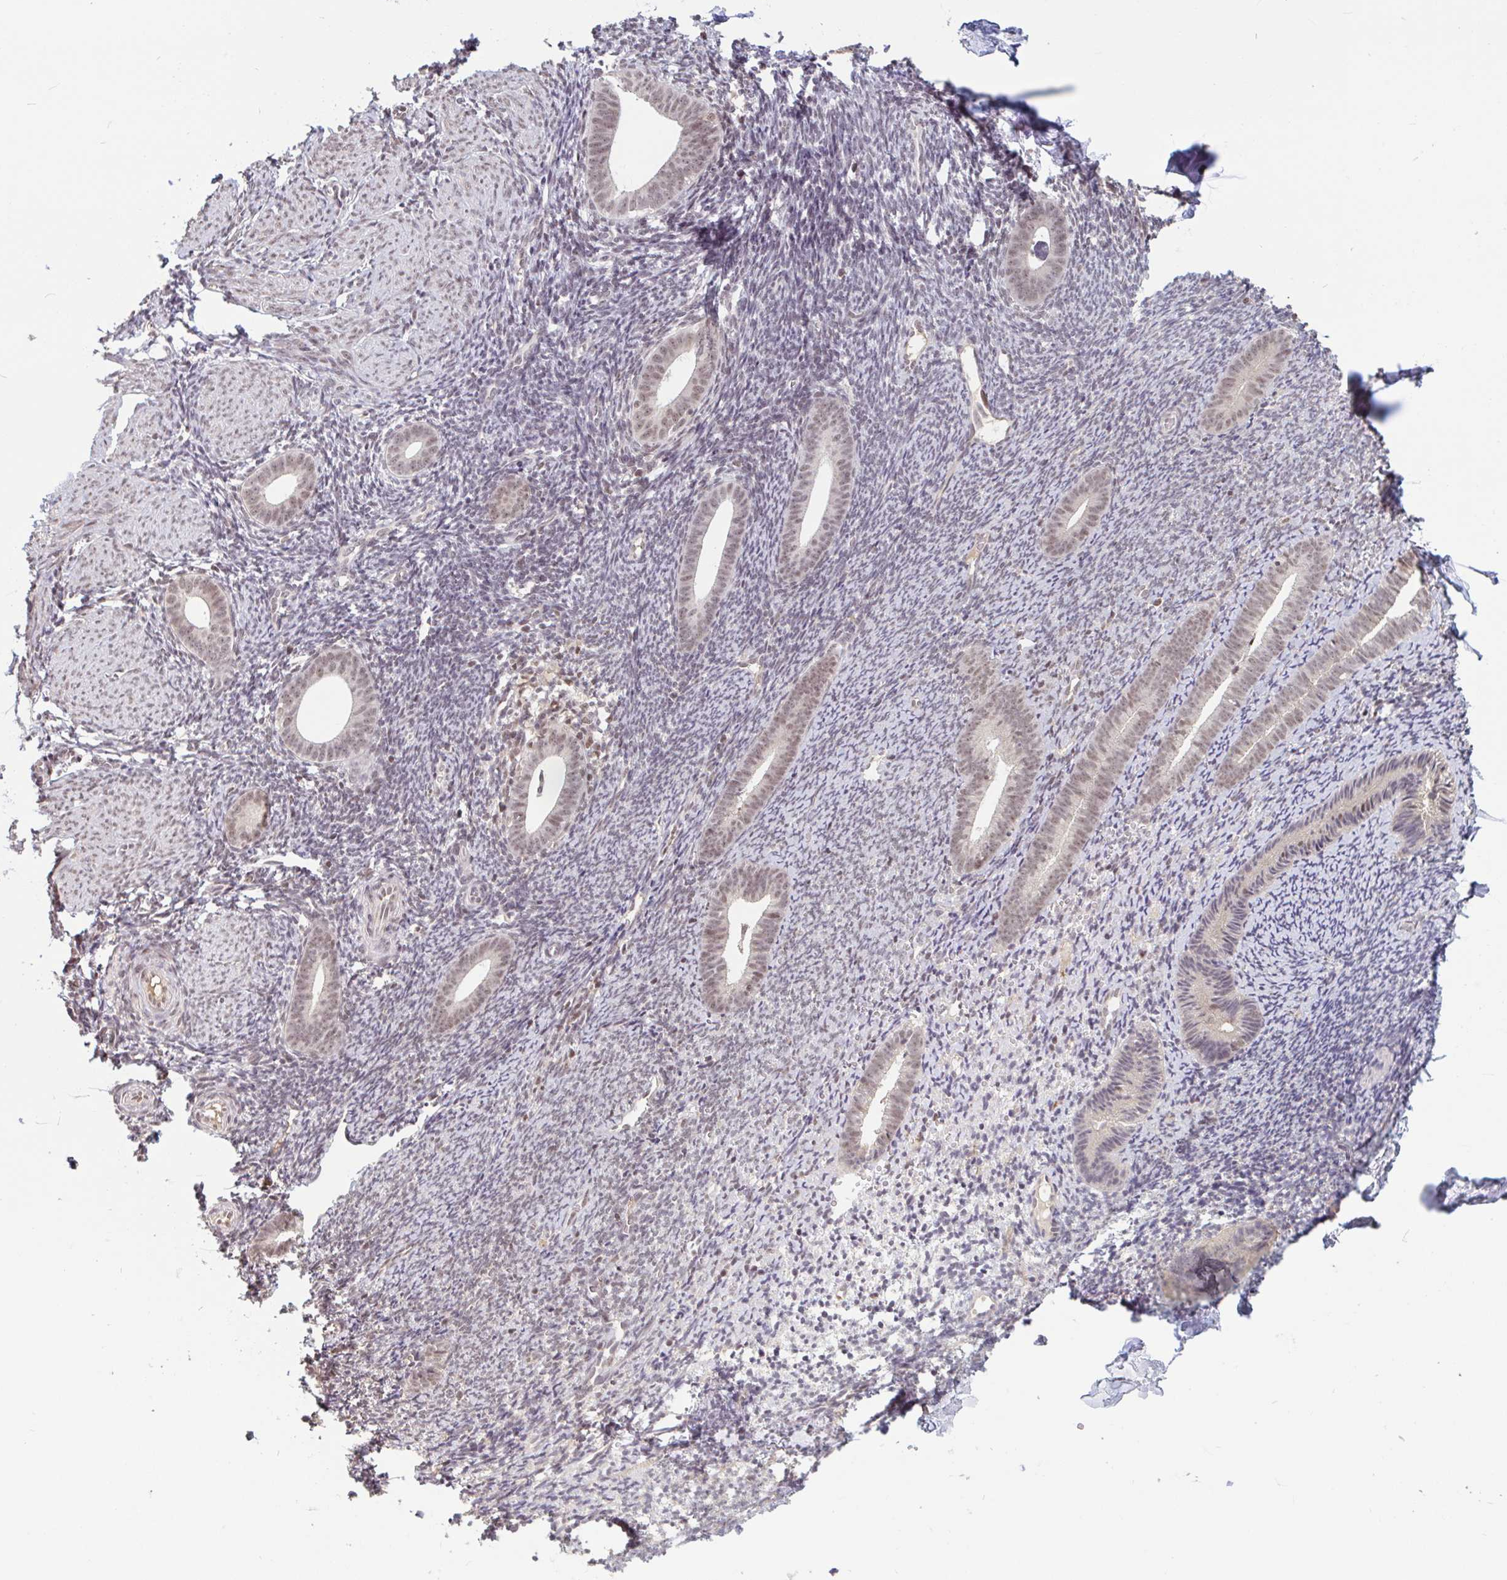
{"staining": {"intensity": "weak", "quantity": "25%-75%", "location": "nuclear"}, "tissue": "endometrium", "cell_type": "Cells in endometrial stroma", "image_type": "normal", "snomed": [{"axis": "morphology", "description": "Normal tissue, NOS"}, {"axis": "topography", "description": "Endometrium"}], "caption": "The image demonstrates immunohistochemical staining of benign endometrium. There is weak nuclear positivity is present in about 25%-75% of cells in endometrial stroma.", "gene": "DR1", "patient": {"sex": "female", "age": 39}}